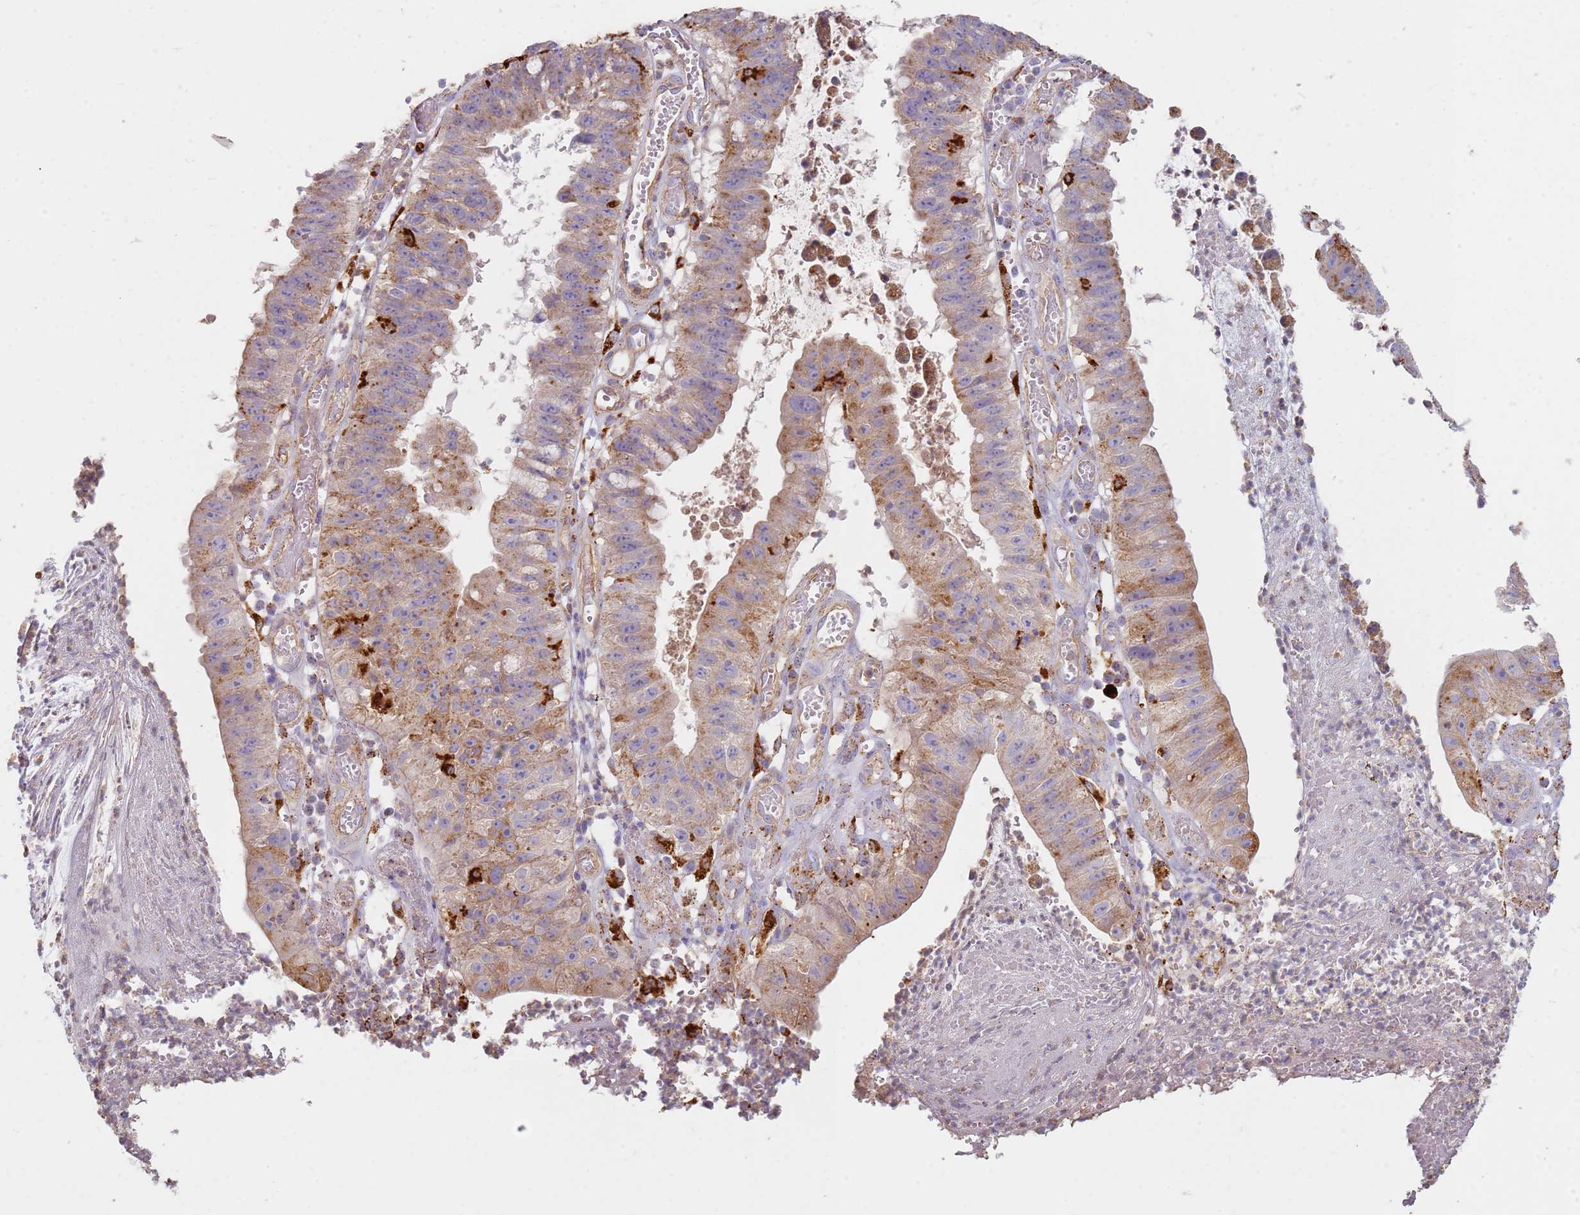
{"staining": {"intensity": "moderate", "quantity": ">75%", "location": "cytoplasmic/membranous"}, "tissue": "stomach cancer", "cell_type": "Tumor cells", "image_type": "cancer", "snomed": [{"axis": "morphology", "description": "Adenocarcinoma, NOS"}, {"axis": "topography", "description": "Stomach"}], "caption": "Immunohistochemical staining of human stomach cancer (adenocarcinoma) exhibits moderate cytoplasmic/membranous protein positivity in about >75% of tumor cells.", "gene": "TMEM229B", "patient": {"sex": "male", "age": 59}}